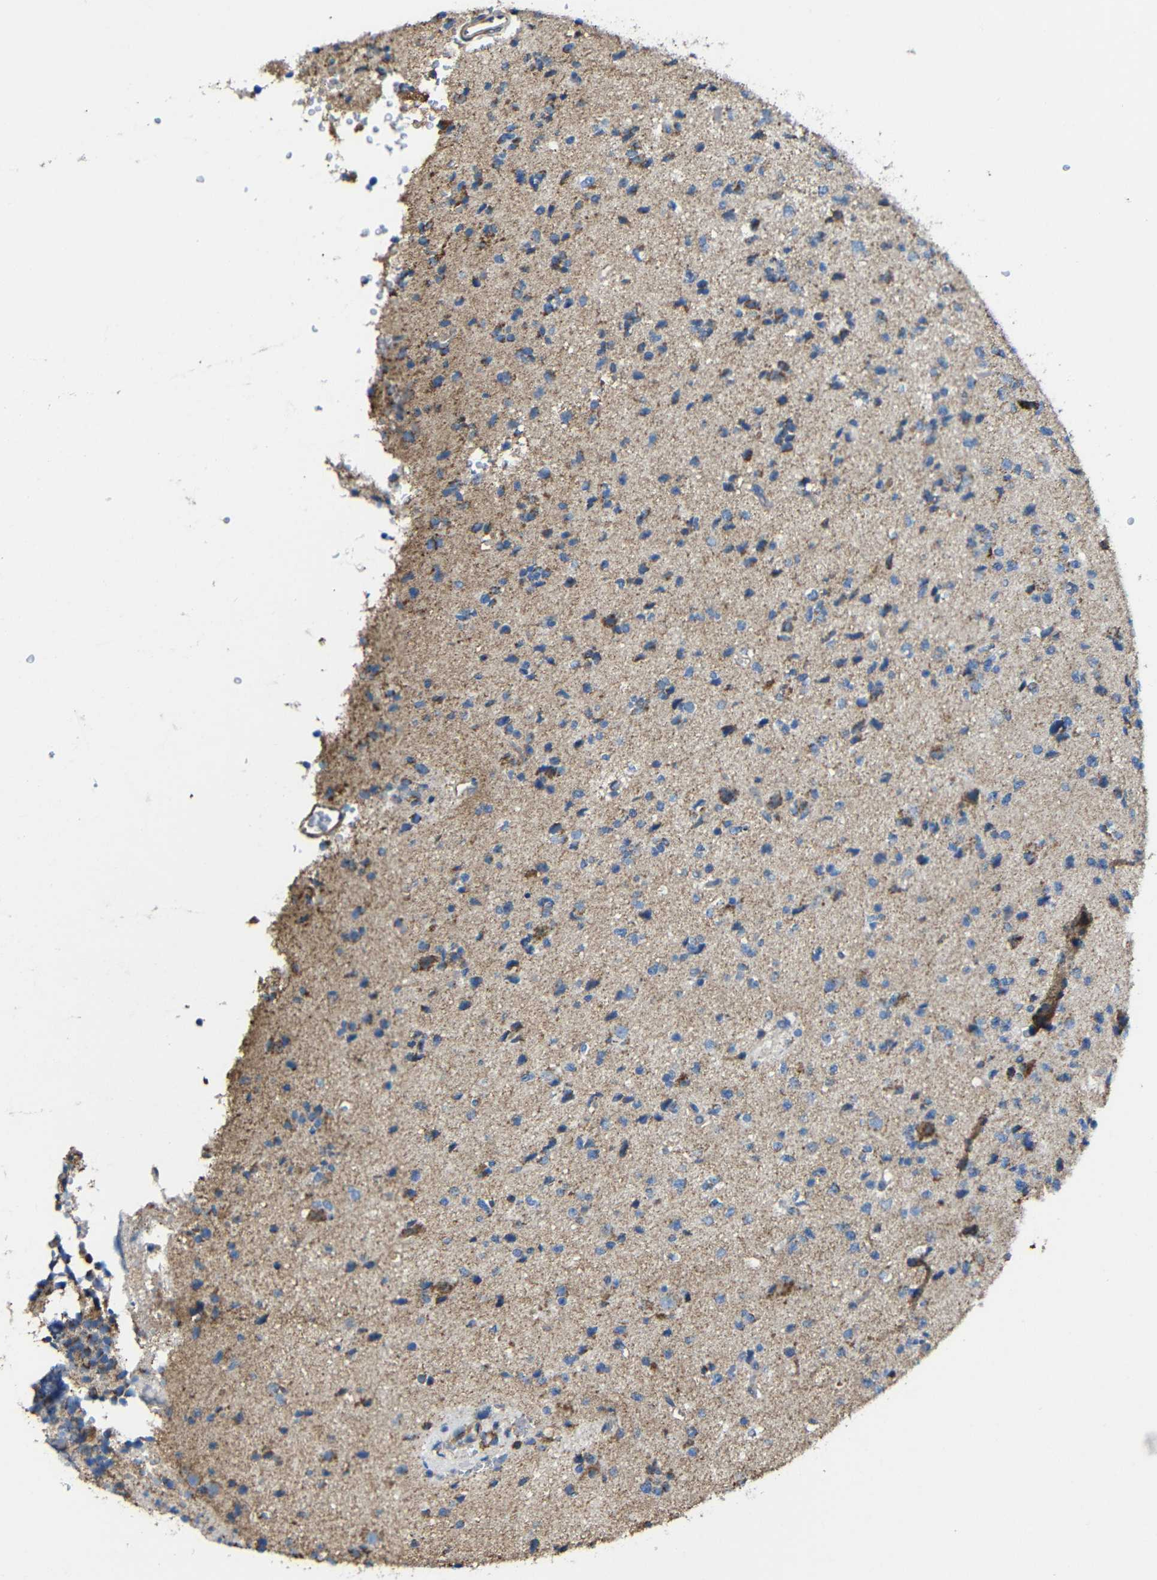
{"staining": {"intensity": "moderate", "quantity": "25%-75%", "location": "cytoplasmic/membranous"}, "tissue": "glioma", "cell_type": "Tumor cells", "image_type": "cancer", "snomed": [{"axis": "morphology", "description": "Glioma, malignant, High grade"}, {"axis": "topography", "description": "pancreas cauda"}], "caption": "Immunohistochemical staining of human malignant glioma (high-grade) exhibits medium levels of moderate cytoplasmic/membranous positivity in approximately 25%-75% of tumor cells. The staining is performed using DAB (3,3'-diaminobenzidine) brown chromogen to label protein expression. The nuclei are counter-stained blue using hematoxylin.", "gene": "INTS6L", "patient": {"sex": "male", "age": 60}}